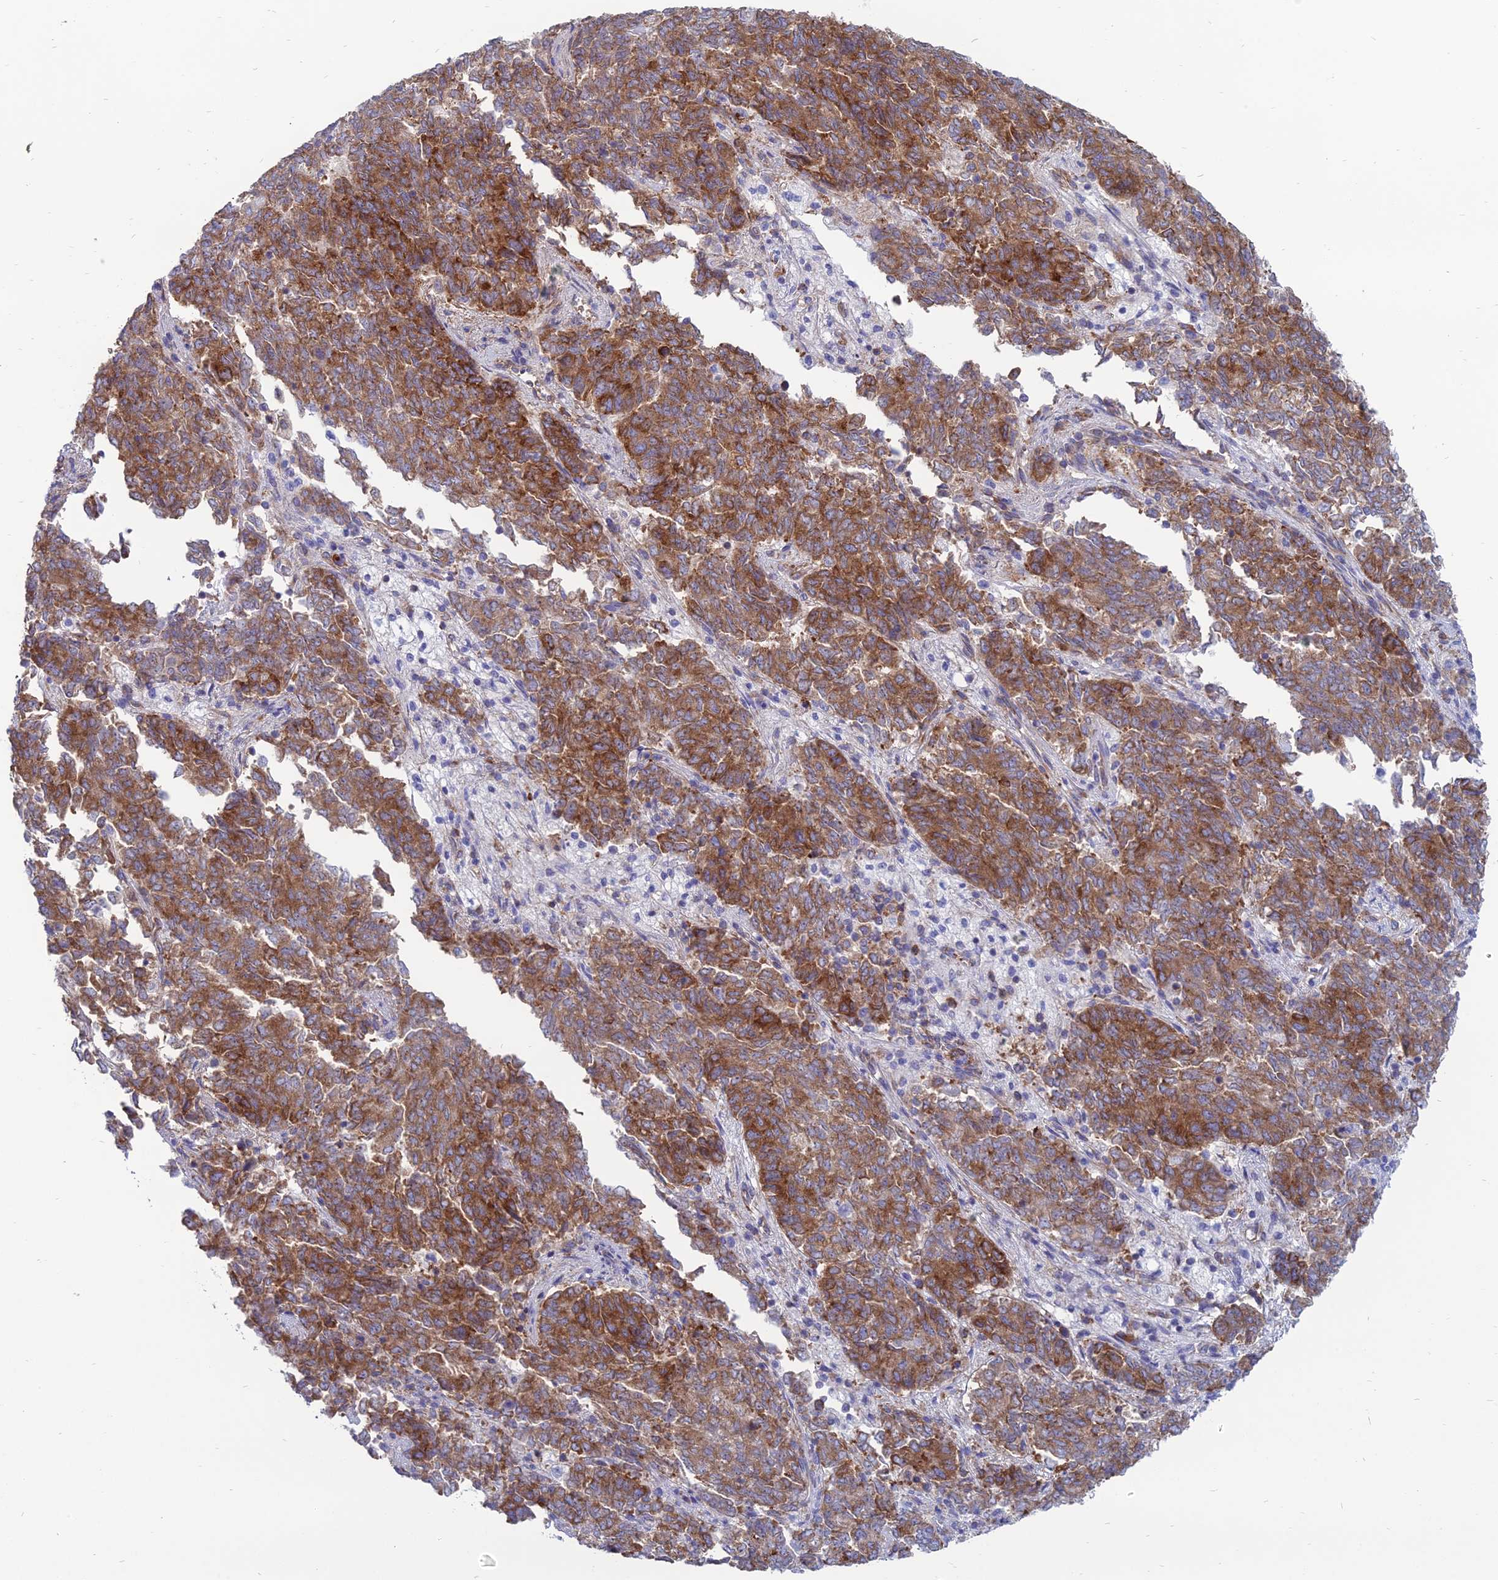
{"staining": {"intensity": "strong", "quantity": ">75%", "location": "cytoplasmic/membranous"}, "tissue": "endometrial cancer", "cell_type": "Tumor cells", "image_type": "cancer", "snomed": [{"axis": "morphology", "description": "Adenocarcinoma, NOS"}, {"axis": "topography", "description": "Endometrium"}], "caption": "Protein expression by immunohistochemistry shows strong cytoplasmic/membranous expression in about >75% of tumor cells in endometrial cancer (adenocarcinoma).", "gene": "TXLNA", "patient": {"sex": "female", "age": 80}}